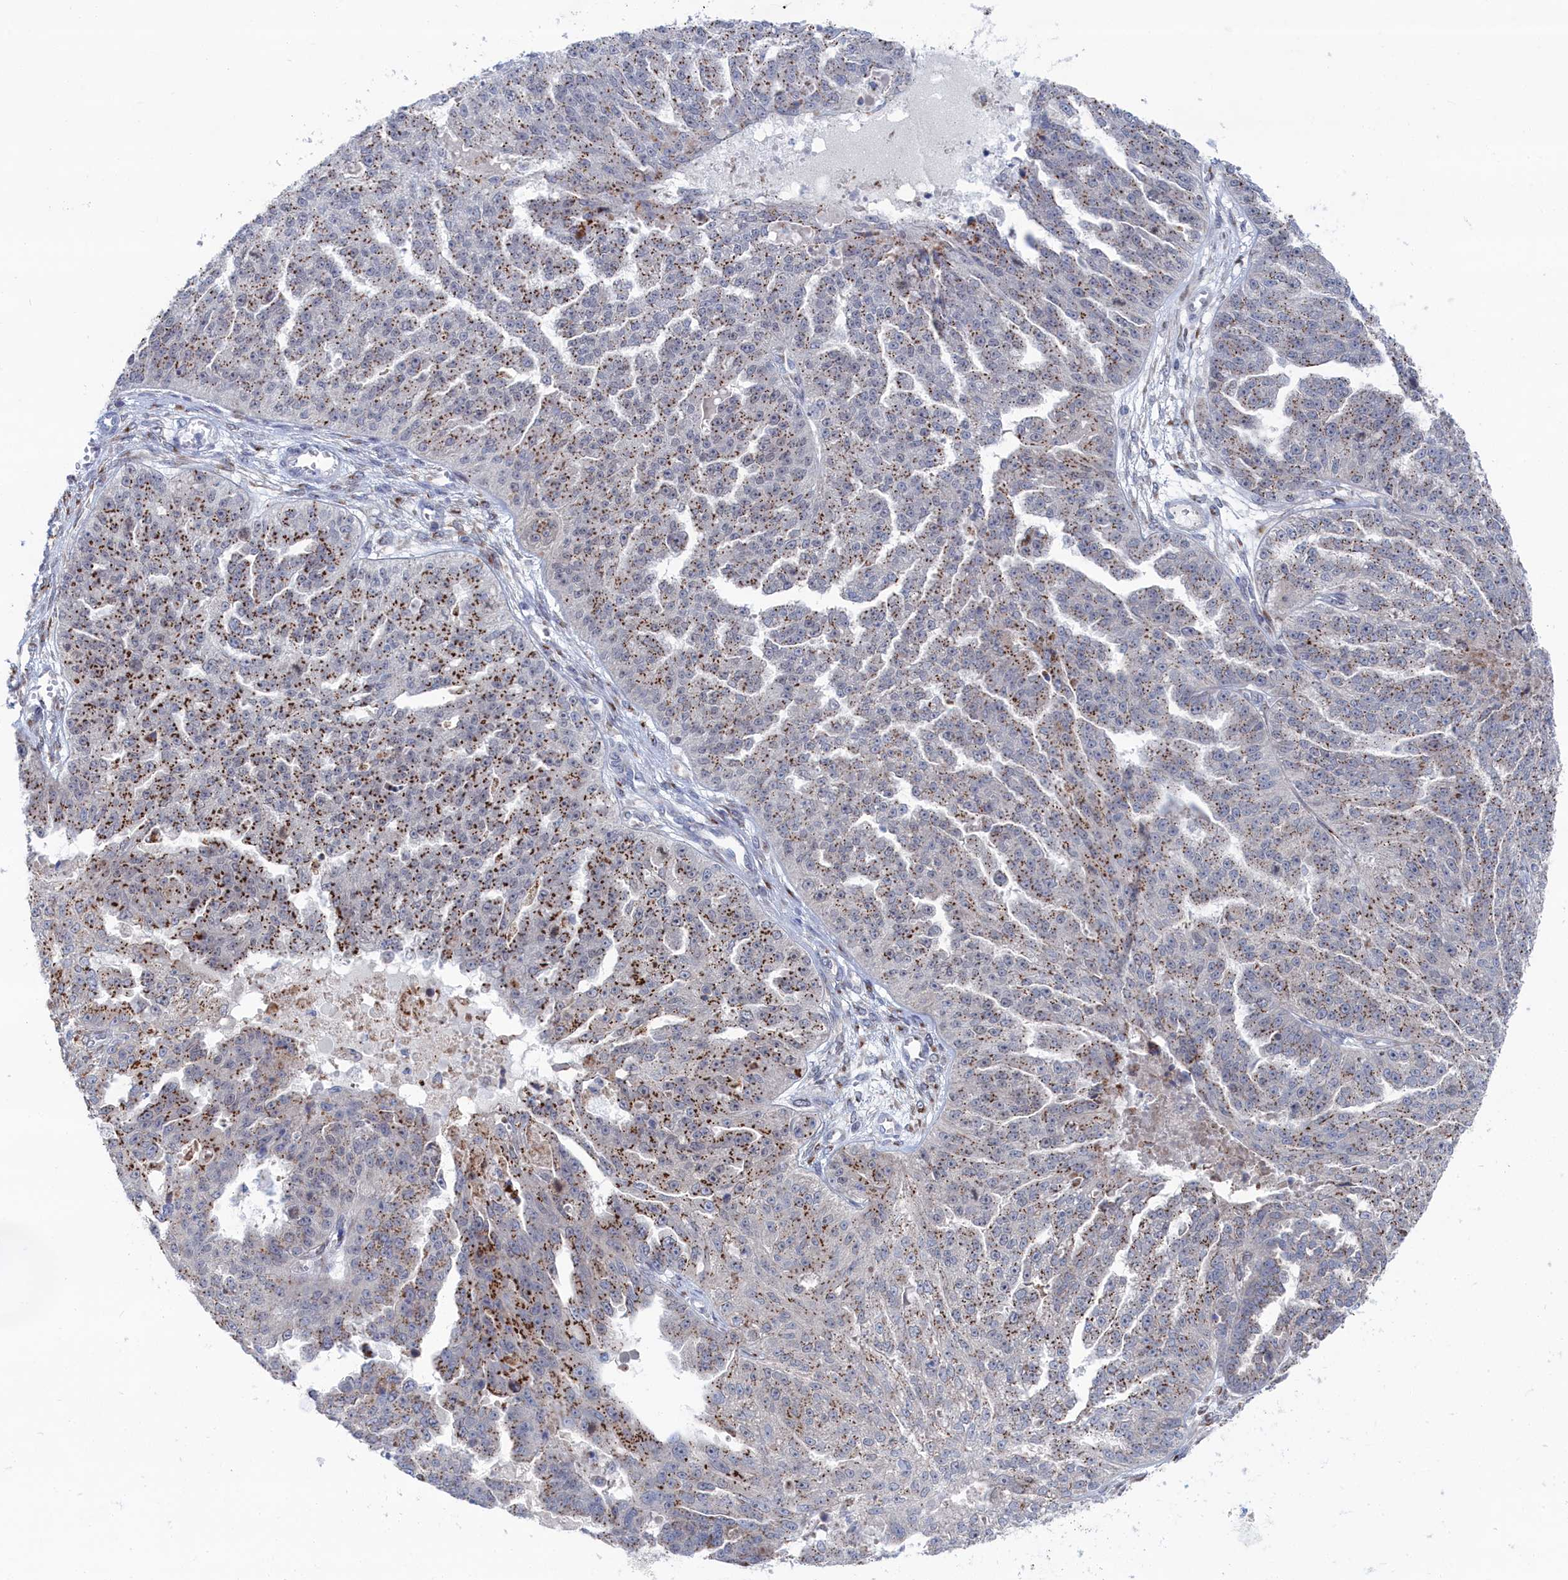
{"staining": {"intensity": "strong", "quantity": "25%-75%", "location": "cytoplasmic/membranous"}, "tissue": "ovarian cancer", "cell_type": "Tumor cells", "image_type": "cancer", "snomed": [{"axis": "morphology", "description": "Cystadenocarcinoma, serous, NOS"}, {"axis": "topography", "description": "Ovary"}], "caption": "Immunohistochemistry (IHC) (DAB (3,3'-diaminobenzidine)) staining of human ovarian cancer exhibits strong cytoplasmic/membranous protein expression in approximately 25%-75% of tumor cells.", "gene": "IRX1", "patient": {"sex": "female", "age": 58}}